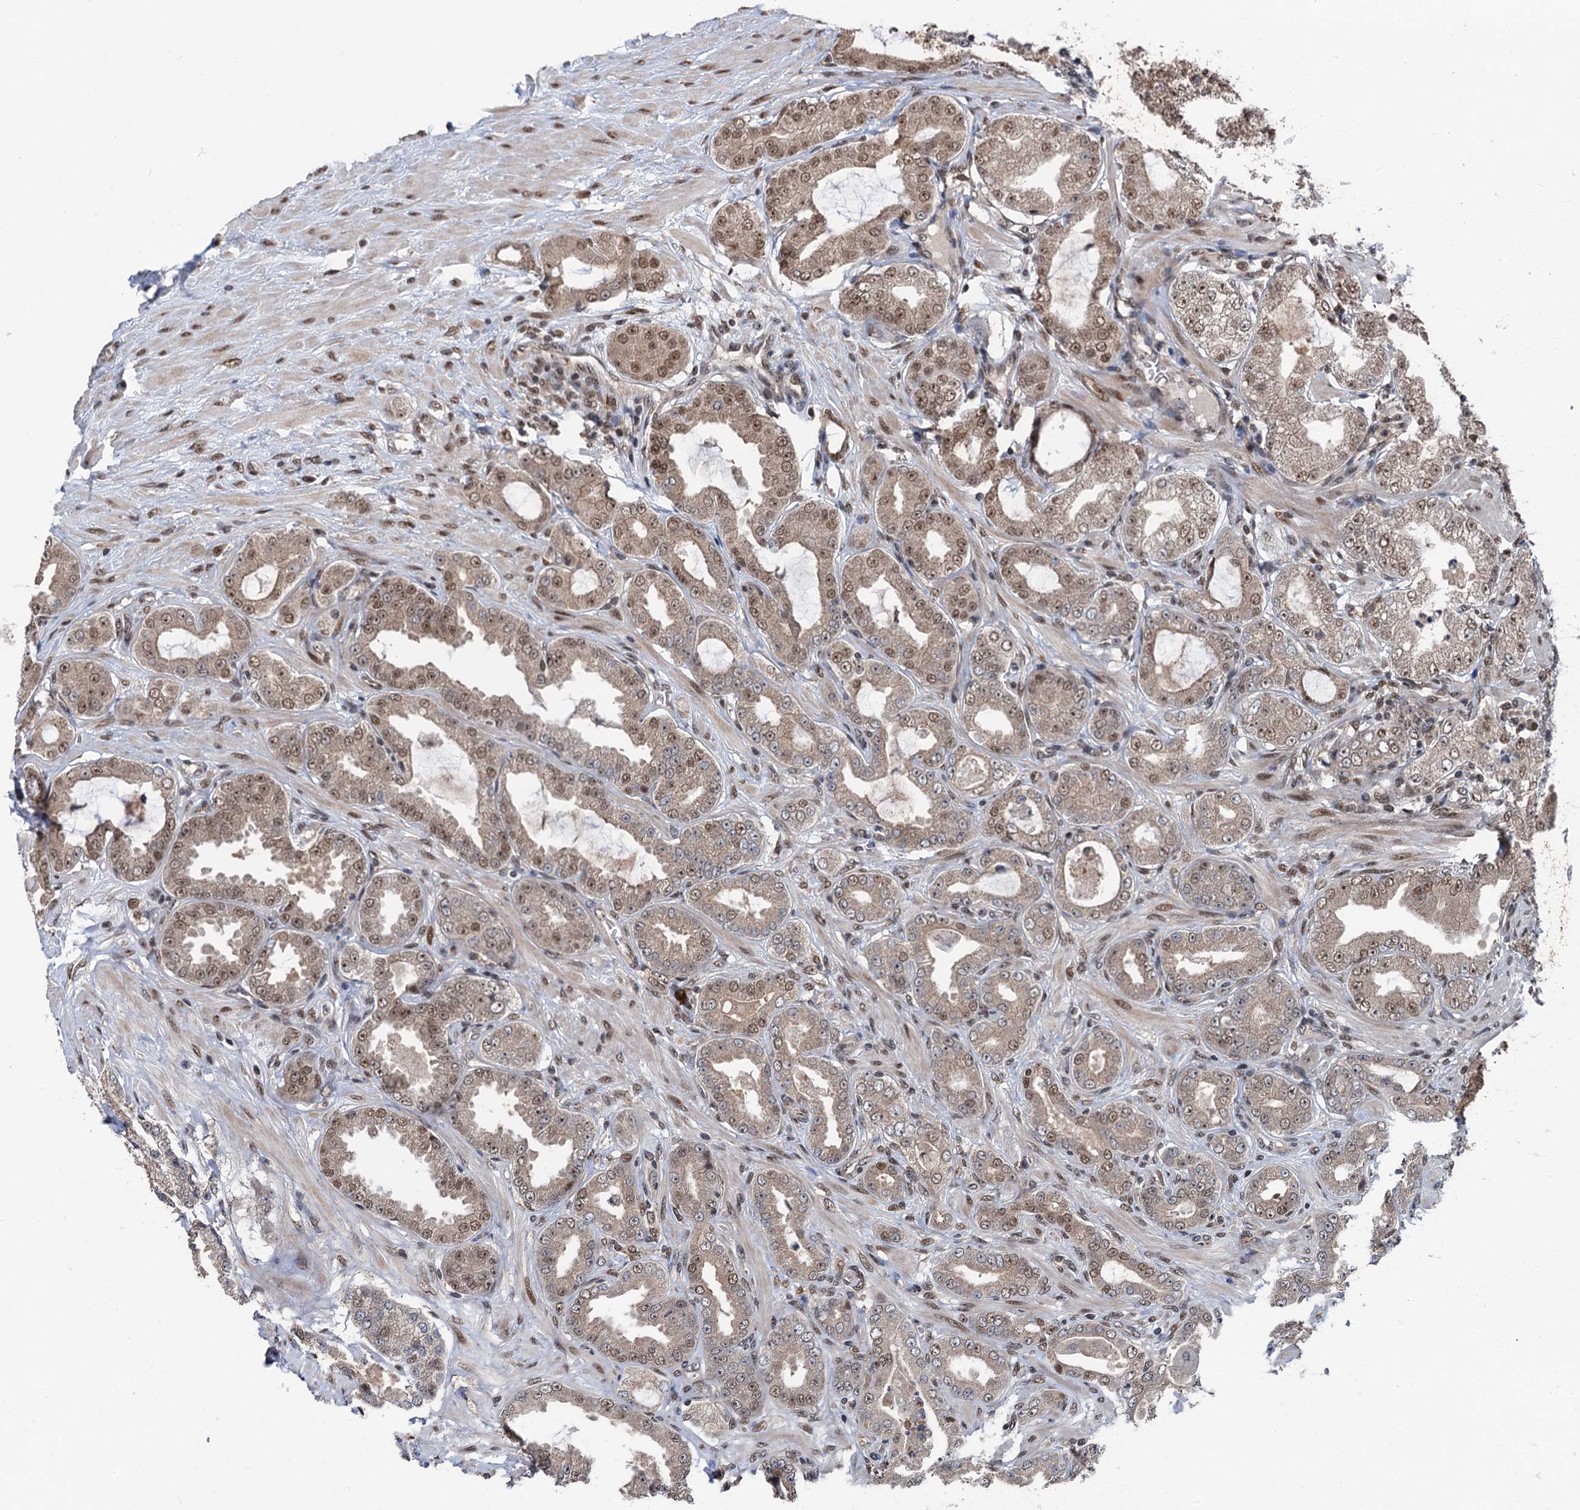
{"staining": {"intensity": "moderate", "quantity": "<25%", "location": "nuclear"}, "tissue": "prostate cancer", "cell_type": "Tumor cells", "image_type": "cancer", "snomed": [{"axis": "morphology", "description": "Adenocarcinoma, Low grade"}, {"axis": "topography", "description": "Prostate"}], "caption": "A brown stain shows moderate nuclear positivity of a protein in human prostate adenocarcinoma (low-grade) tumor cells. The staining was performed using DAB (3,3'-diaminobenzidine) to visualize the protein expression in brown, while the nuclei were stained in blue with hematoxylin (Magnification: 20x).", "gene": "RASSF4", "patient": {"sex": "male", "age": 63}}